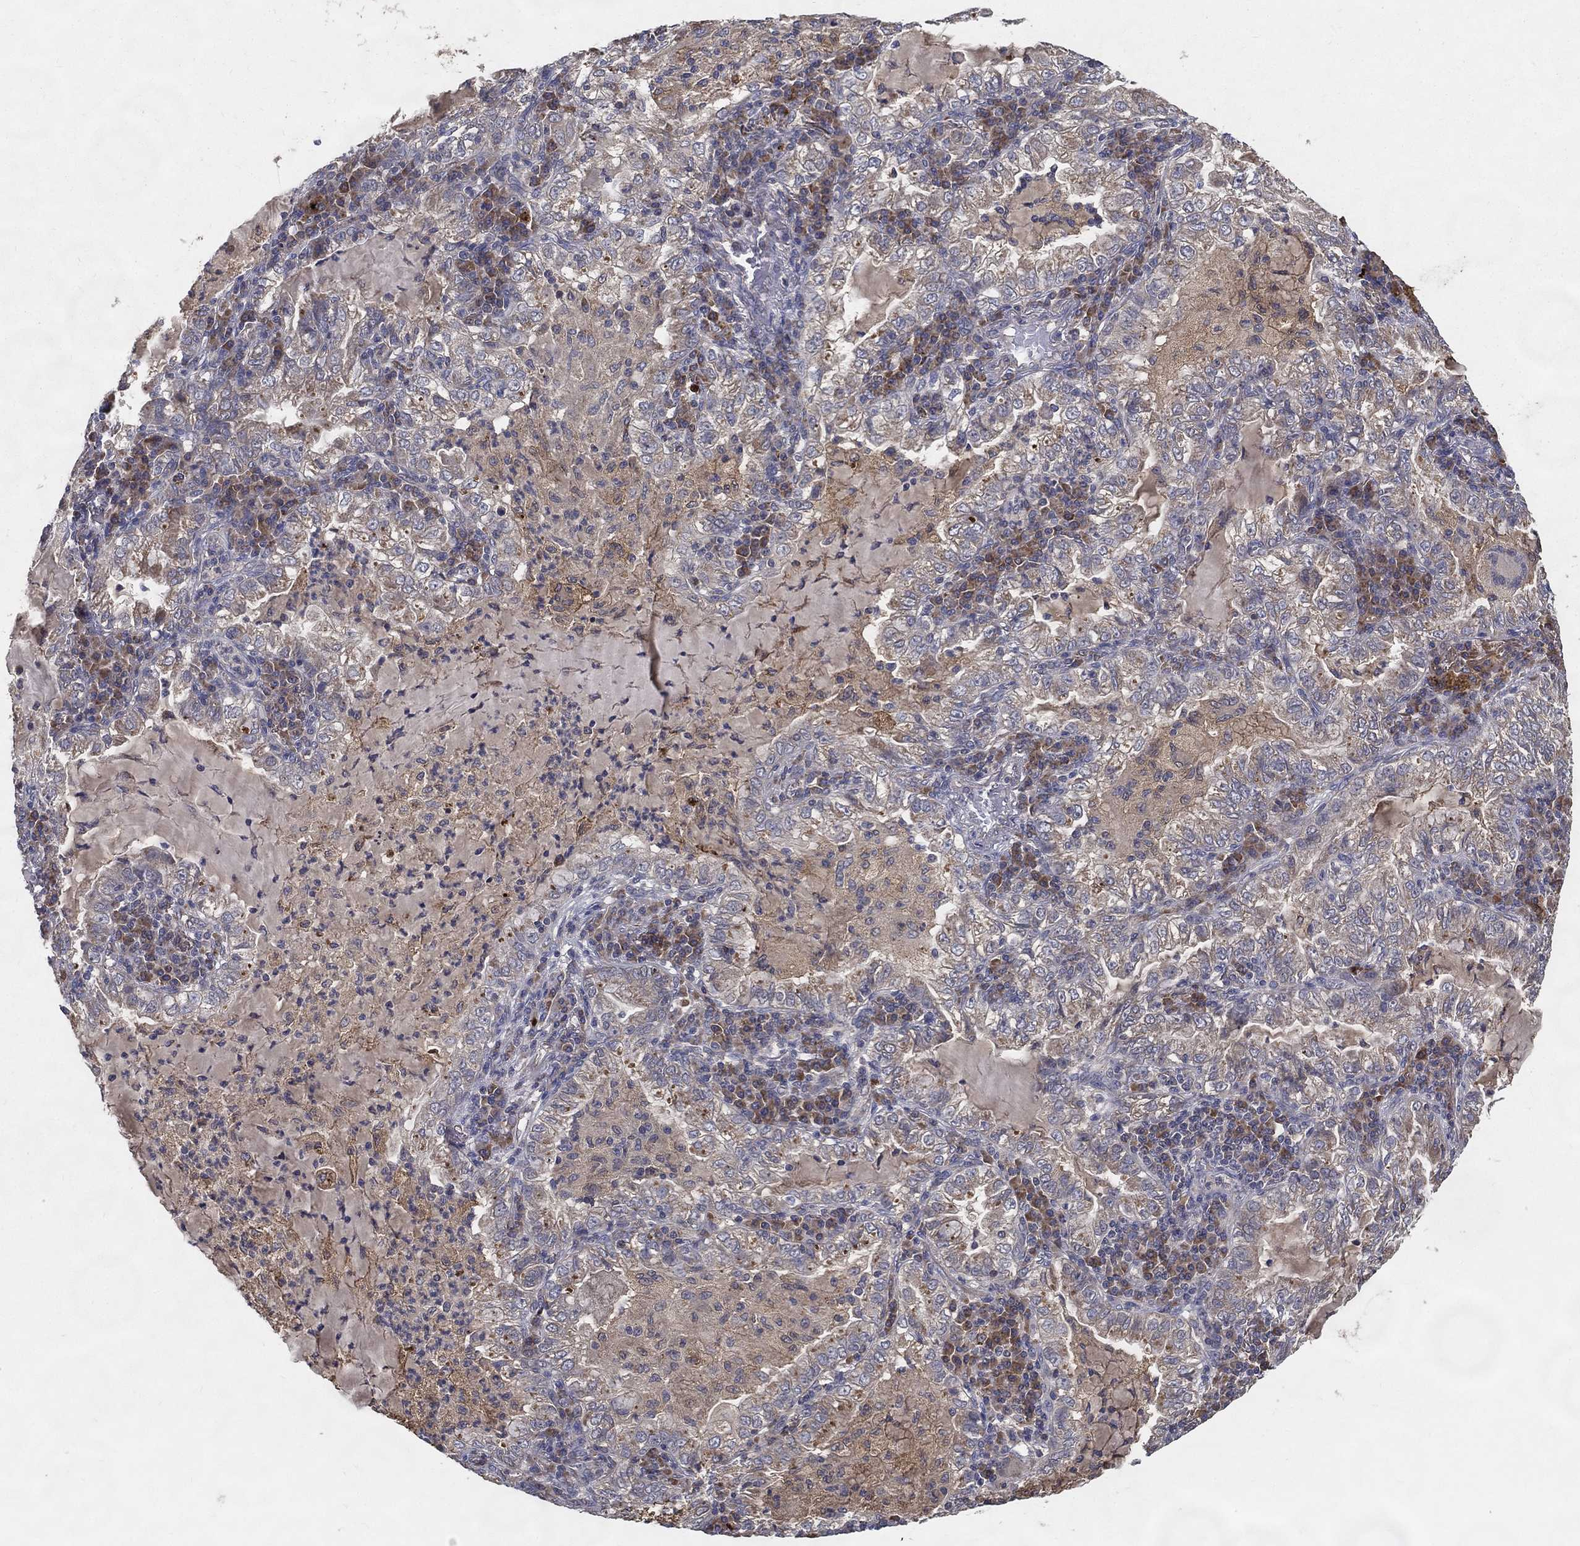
{"staining": {"intensity": "weak", "quantity": "<25%", "location": "cytoplasmic/membranous"}, "tissue": "lung cancer", "cell_type": "Tumor cells", "image_type": "cancer", "snomed": [{"axis": "morphology", "description": "Adenocarcinoma, NOS"}, {"axis": "topography", "description": "Lung"}], "caption": "This image is of lung cancer (adenocarcinoma) stained with immunohistochemistry (IHC) to label a protein in brown with the nuclei are counter-stained blue. There is no positivity in tumor cells.", "gene": "MT-ND1", "patient": {"sex": "female", "age": 73}}